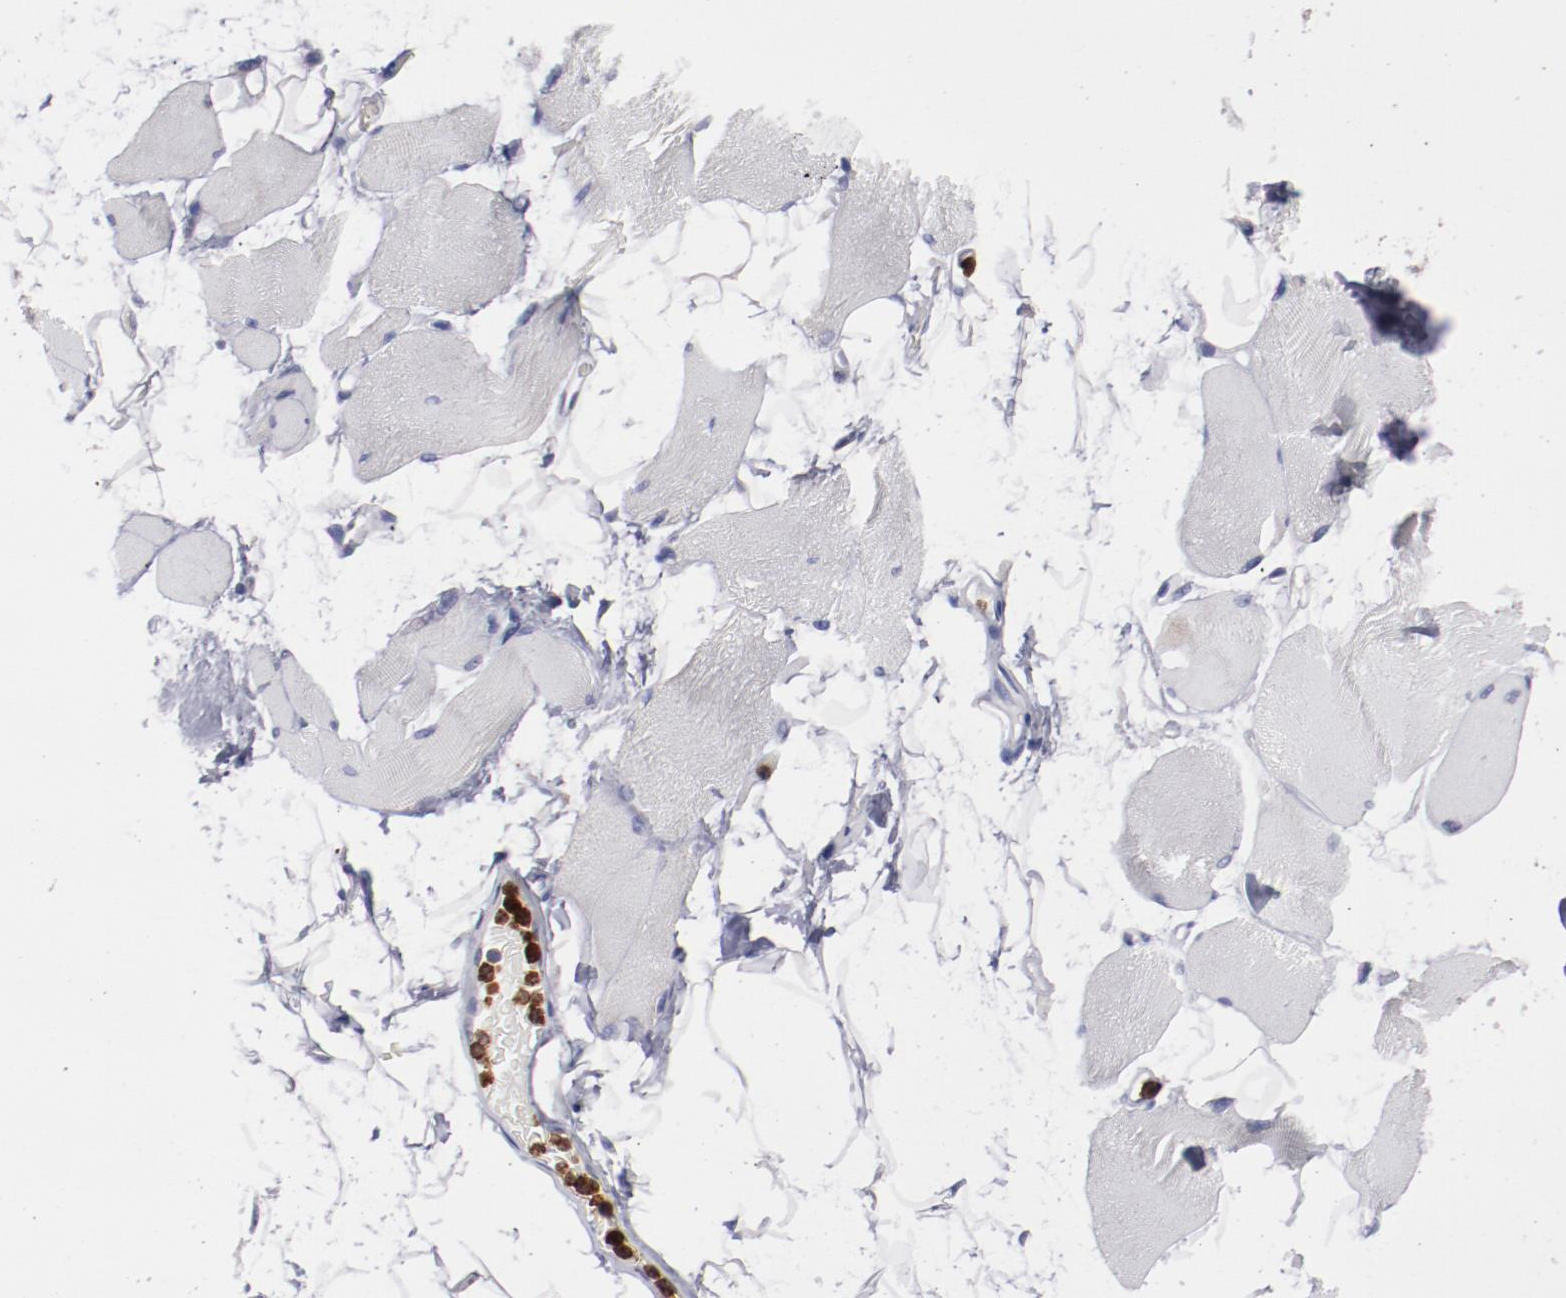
{"staining": {"intensity": "weak", "quantity": "<25%", "location": "cytoplasmic/membranous"}, "tissue": "skeletal muscle", "cell_type": "Myocytes", "image_type": "normal", "snomed": [{"axis": "morphology", "description": "Normal tissue, NOS"}, {"axis": "topography", "description": "Skeletal muscle"}, {"axis": "topography", "description": "Parathyroid gland"}], "caption": "DAB (3,3'-diaminobenzidine) immunohistochemical staining of unremarkable human skeletal muscle demonstrates no significant staining in myocytes.", "gene": "FGR", "patient": {"sex": "female", "age": 37}}